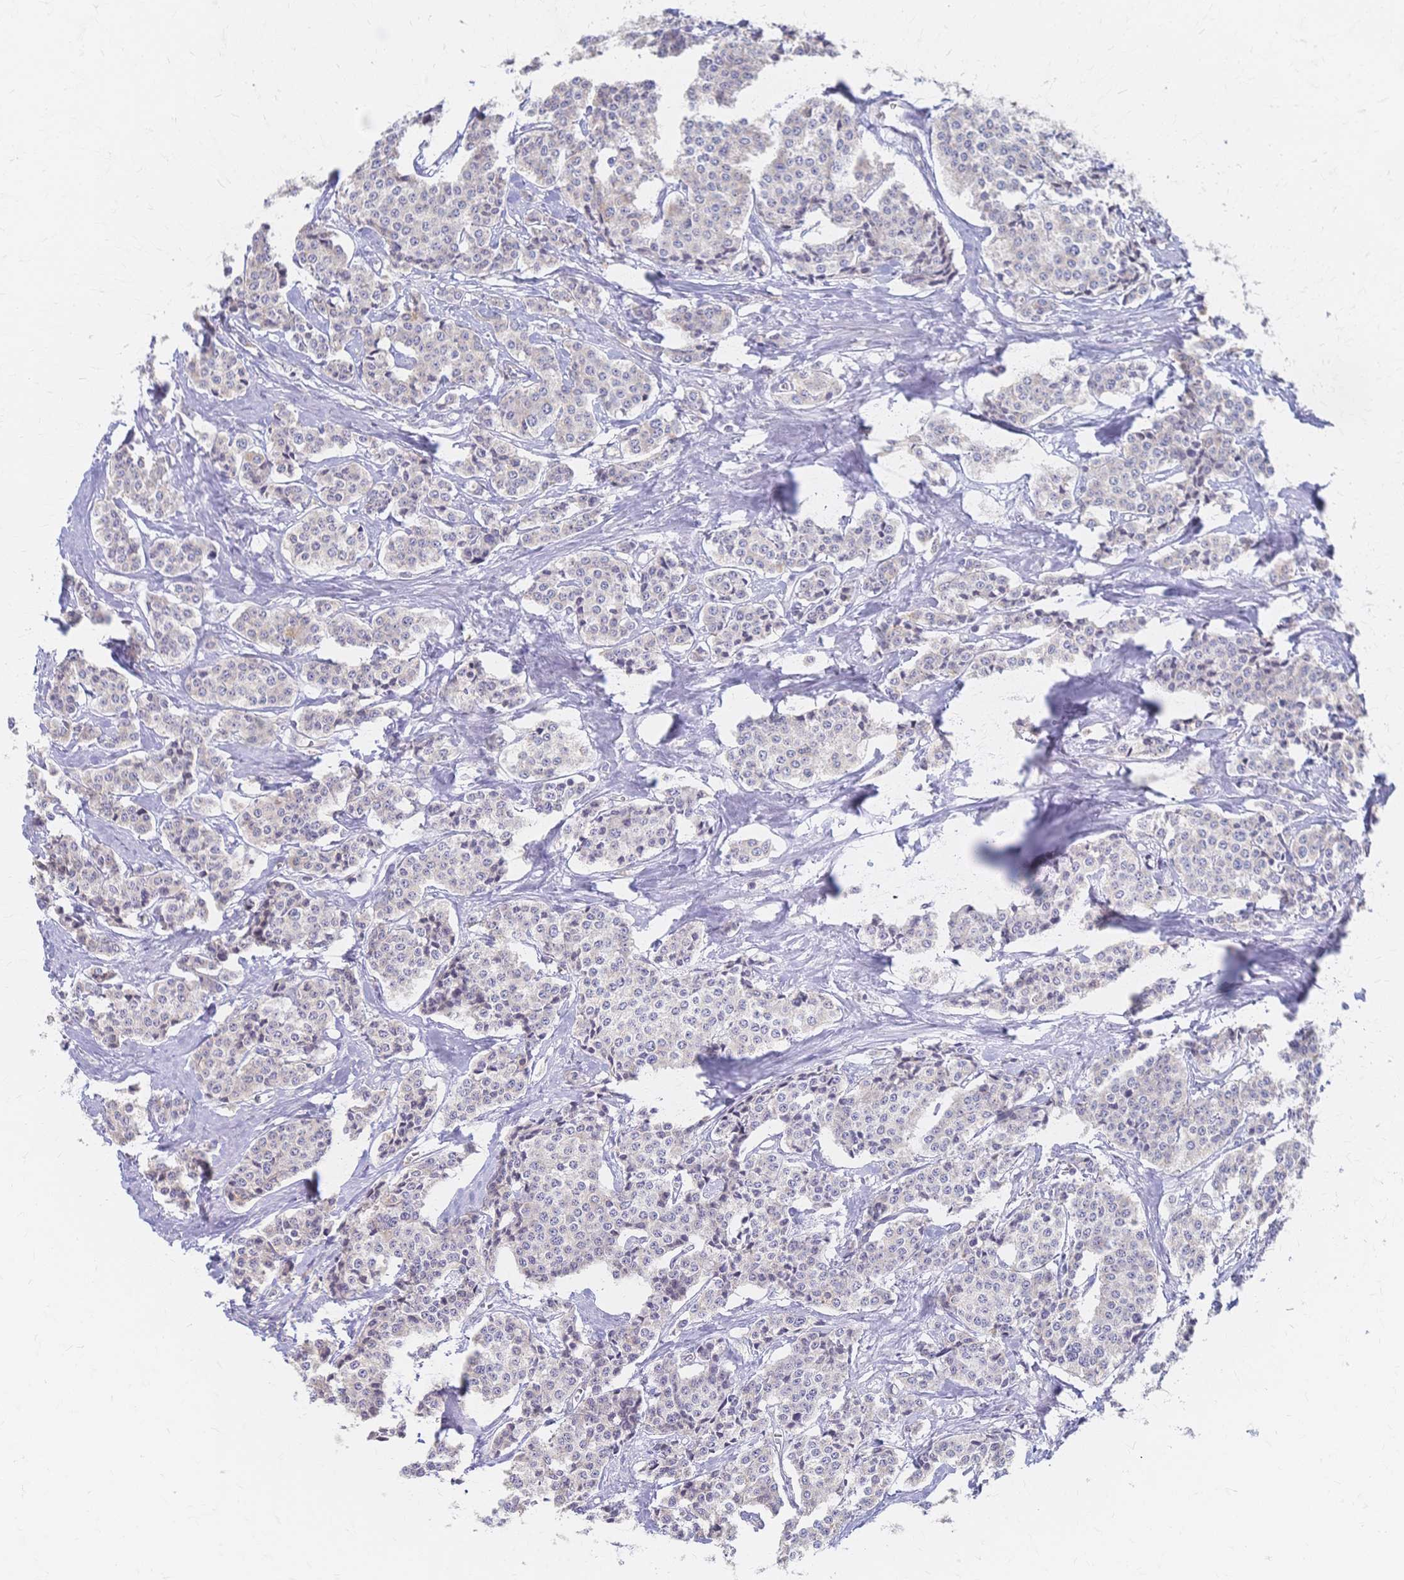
{"staining": {"intensity": "negative", "quantity": "none", "location": "none"}, "tissue": "carcinoid", "cell_type": "Tumor cells", "image_type": "cancer", "snomed": [{"axis": "morphology", "description": "Carcinoid, malignant, NOS"}, {"axis": "topography", "description": "Small intestine"}], "caption": "Micrograph shows no protein staining in tumor cells of malignant carcinoid tissue.", "gene": "CYB5A", "patient": {"sex": "female", "age": 64}}